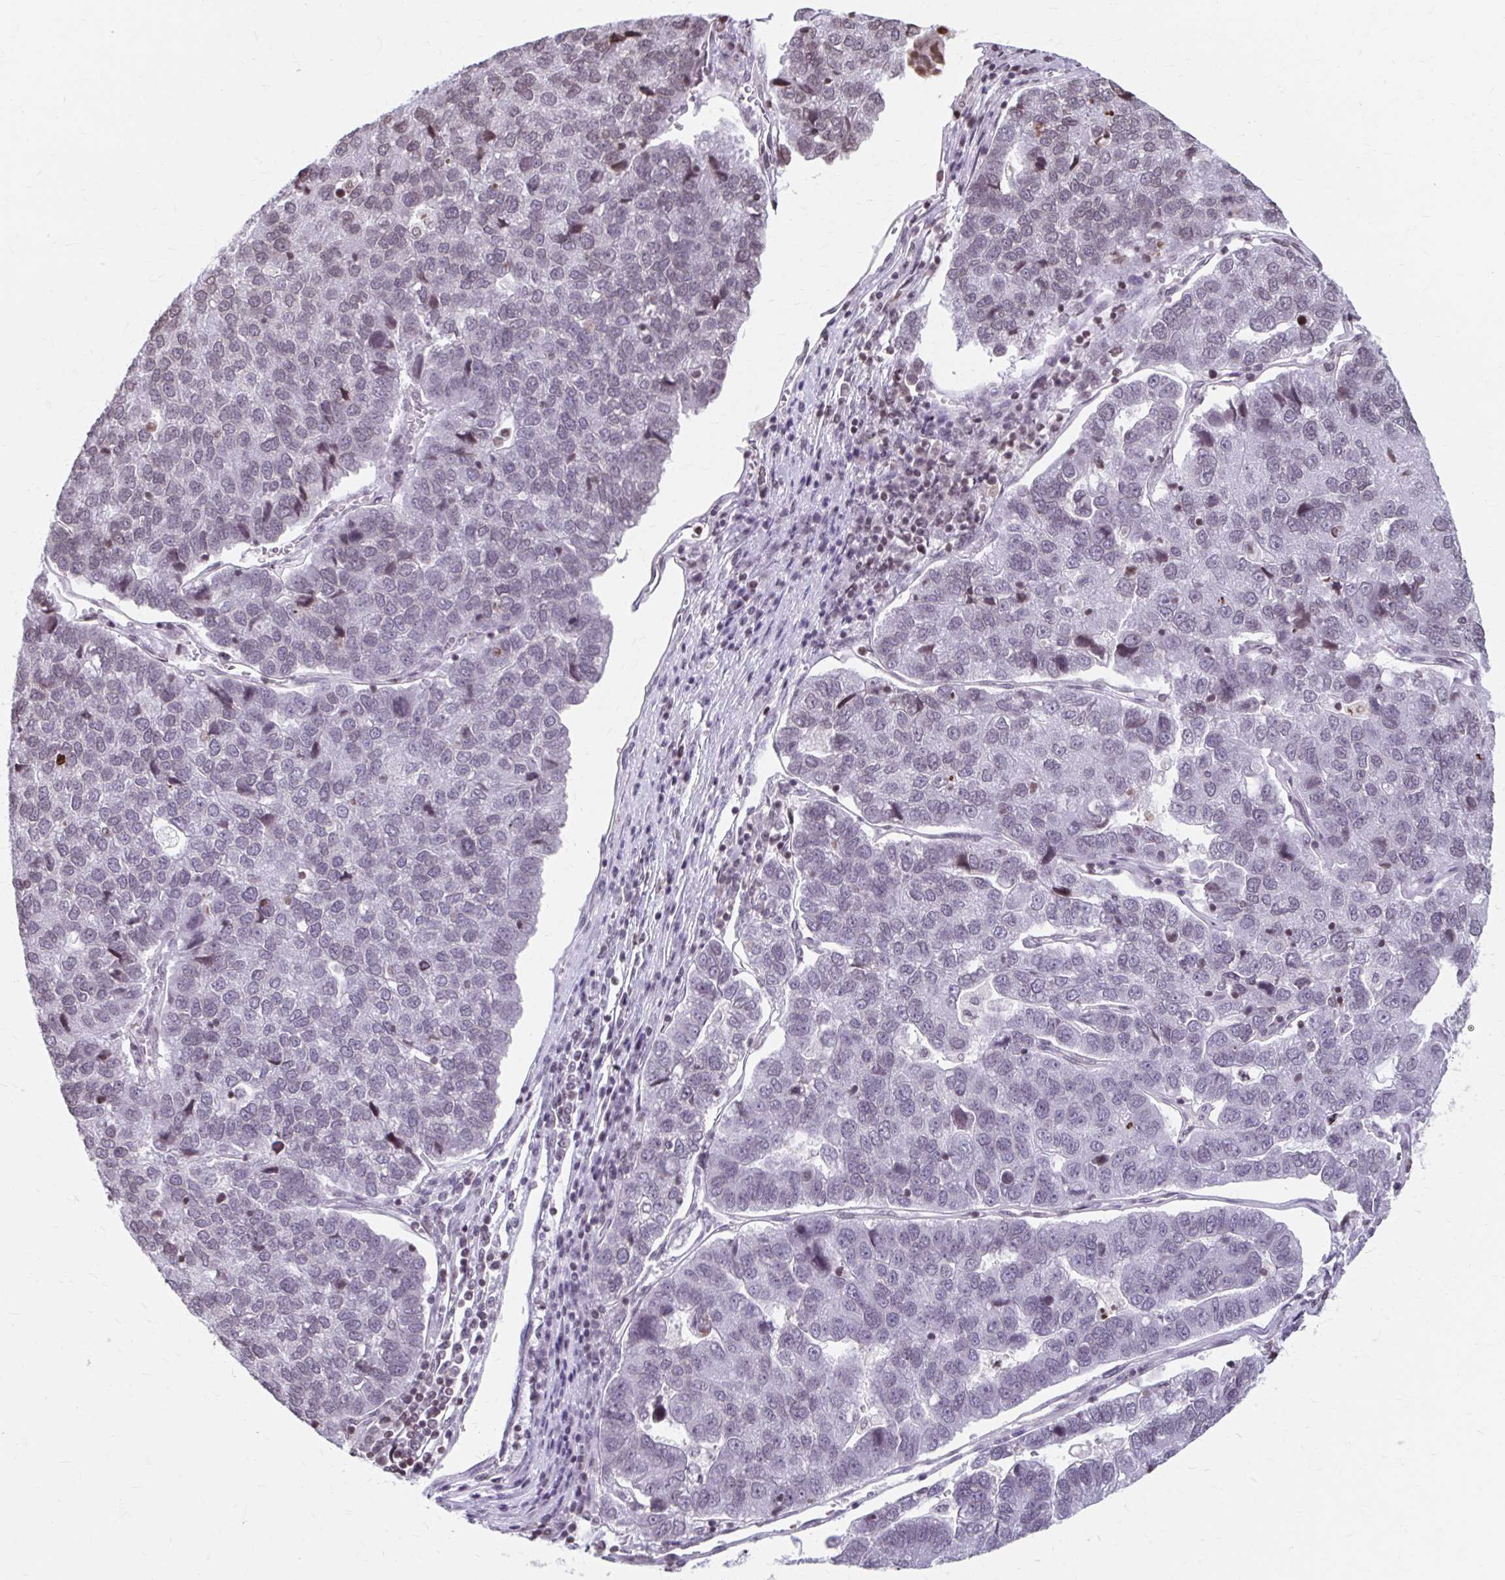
{"staining": {"intensity": "weak", "quantity": "<25%", "location": "nuclear"}, "tissue": "pancreatic cancer", "cell_type": "Tumor cells", "image_type": "cancer", "snomed": [{"axis": "morphology", "description": "Adenocarcinoma, NOS"}, {"axis": "topography", "description": "Pancreas"}], "caption": "The micrograph reveals no significant positivity in tumor cells of pancreatic cancer (adenocarcinoma).", "gene": "ORC3", "patient": {"sex": "female", "age": 61}}